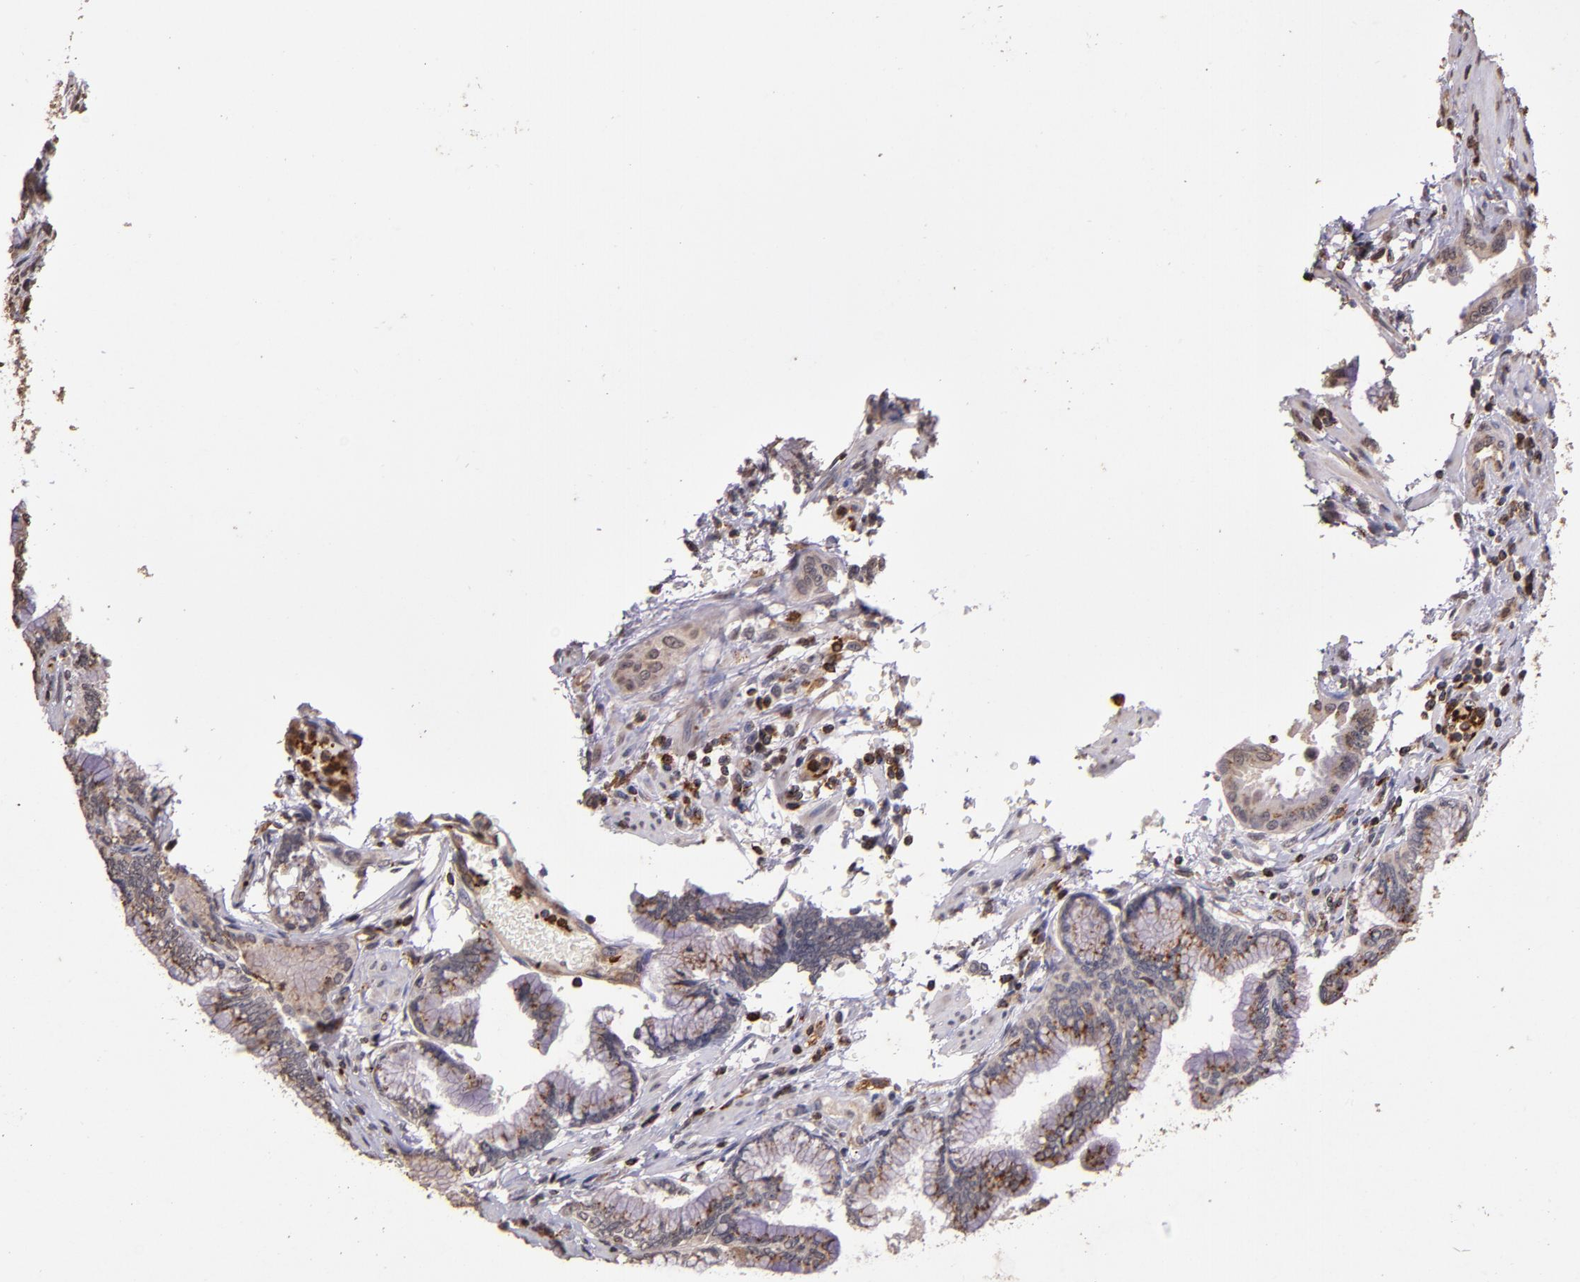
{"staining": {"intensity": "moderate", "quantity": ">75%", "location": "cytoplasmic/membranous"}, "tissue": "pancreatic cancer", "cell_type": "Tumor cells", "image_type": "cancer", "snomed": [{"axis": "morphology", "description": "Adenocarcinoma, NOS"}, {"axis": "topography", "description": "Pancreas"}], "caption": "A photomicrograph of pancreatic adenocarcinoma stained for a protein demonstrates moderate cytoplasmic/membranous brown staining in tumor cells.", "gene": "SLC2A3", "patient": {"sex": "female", "age": 64}}